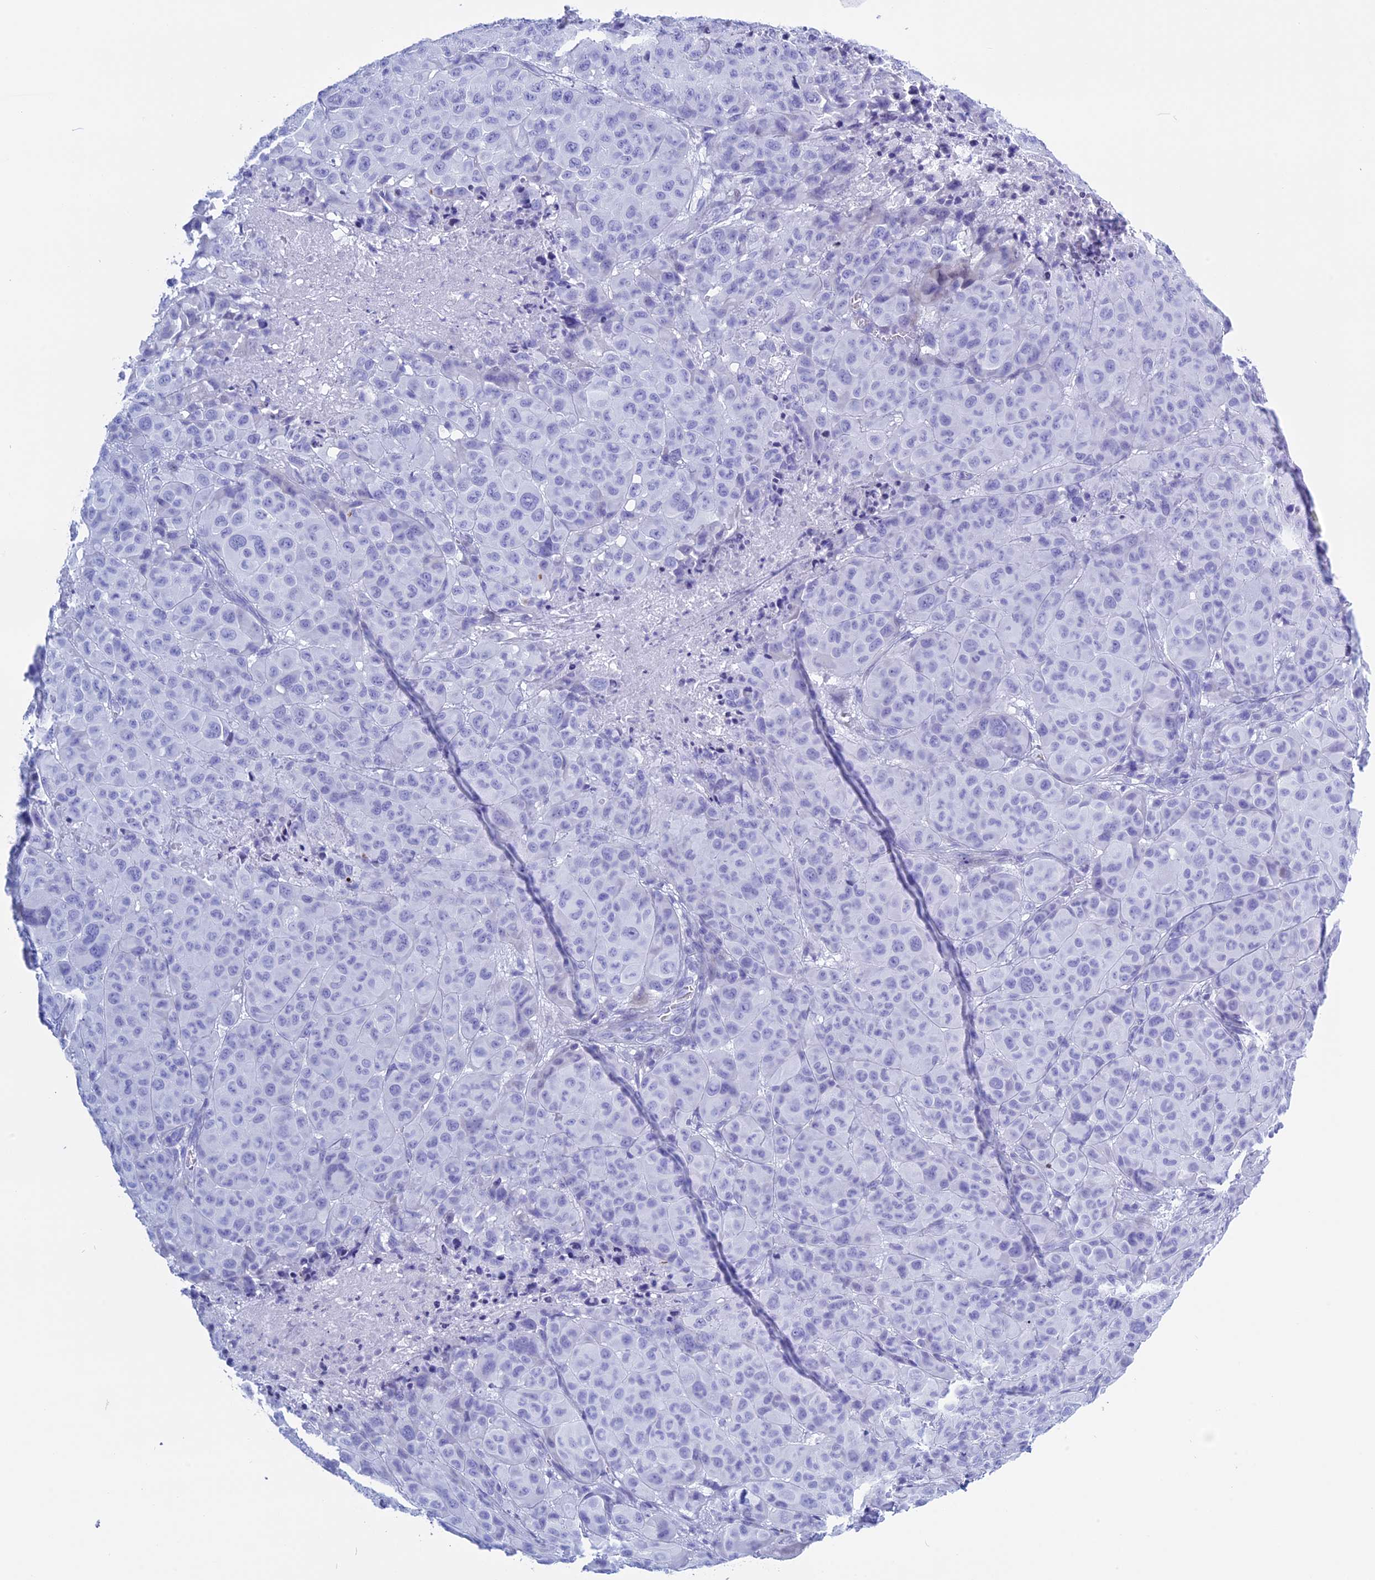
{"staining": {"intensity": "negative", "quantity": "none", "location": "none"}, "tissue": "melanoma", "cell_type": "Tumor cells", "image_type": "cancer", "snomed": [{"axis": "morphology", "description": "Malignant melanoma, NOS"}, {"axis": "topography", "description": "Skin"}], "caption": "IHC of human melanoma demonstrates no staining in tumor cells. (DAB (3,3'-diaminobenzidine) immunohistochemistry (IHC) with hematoxylin counter stain).", "gene": "KCTD21", "patient": {"sex": "male", "age": 73}}